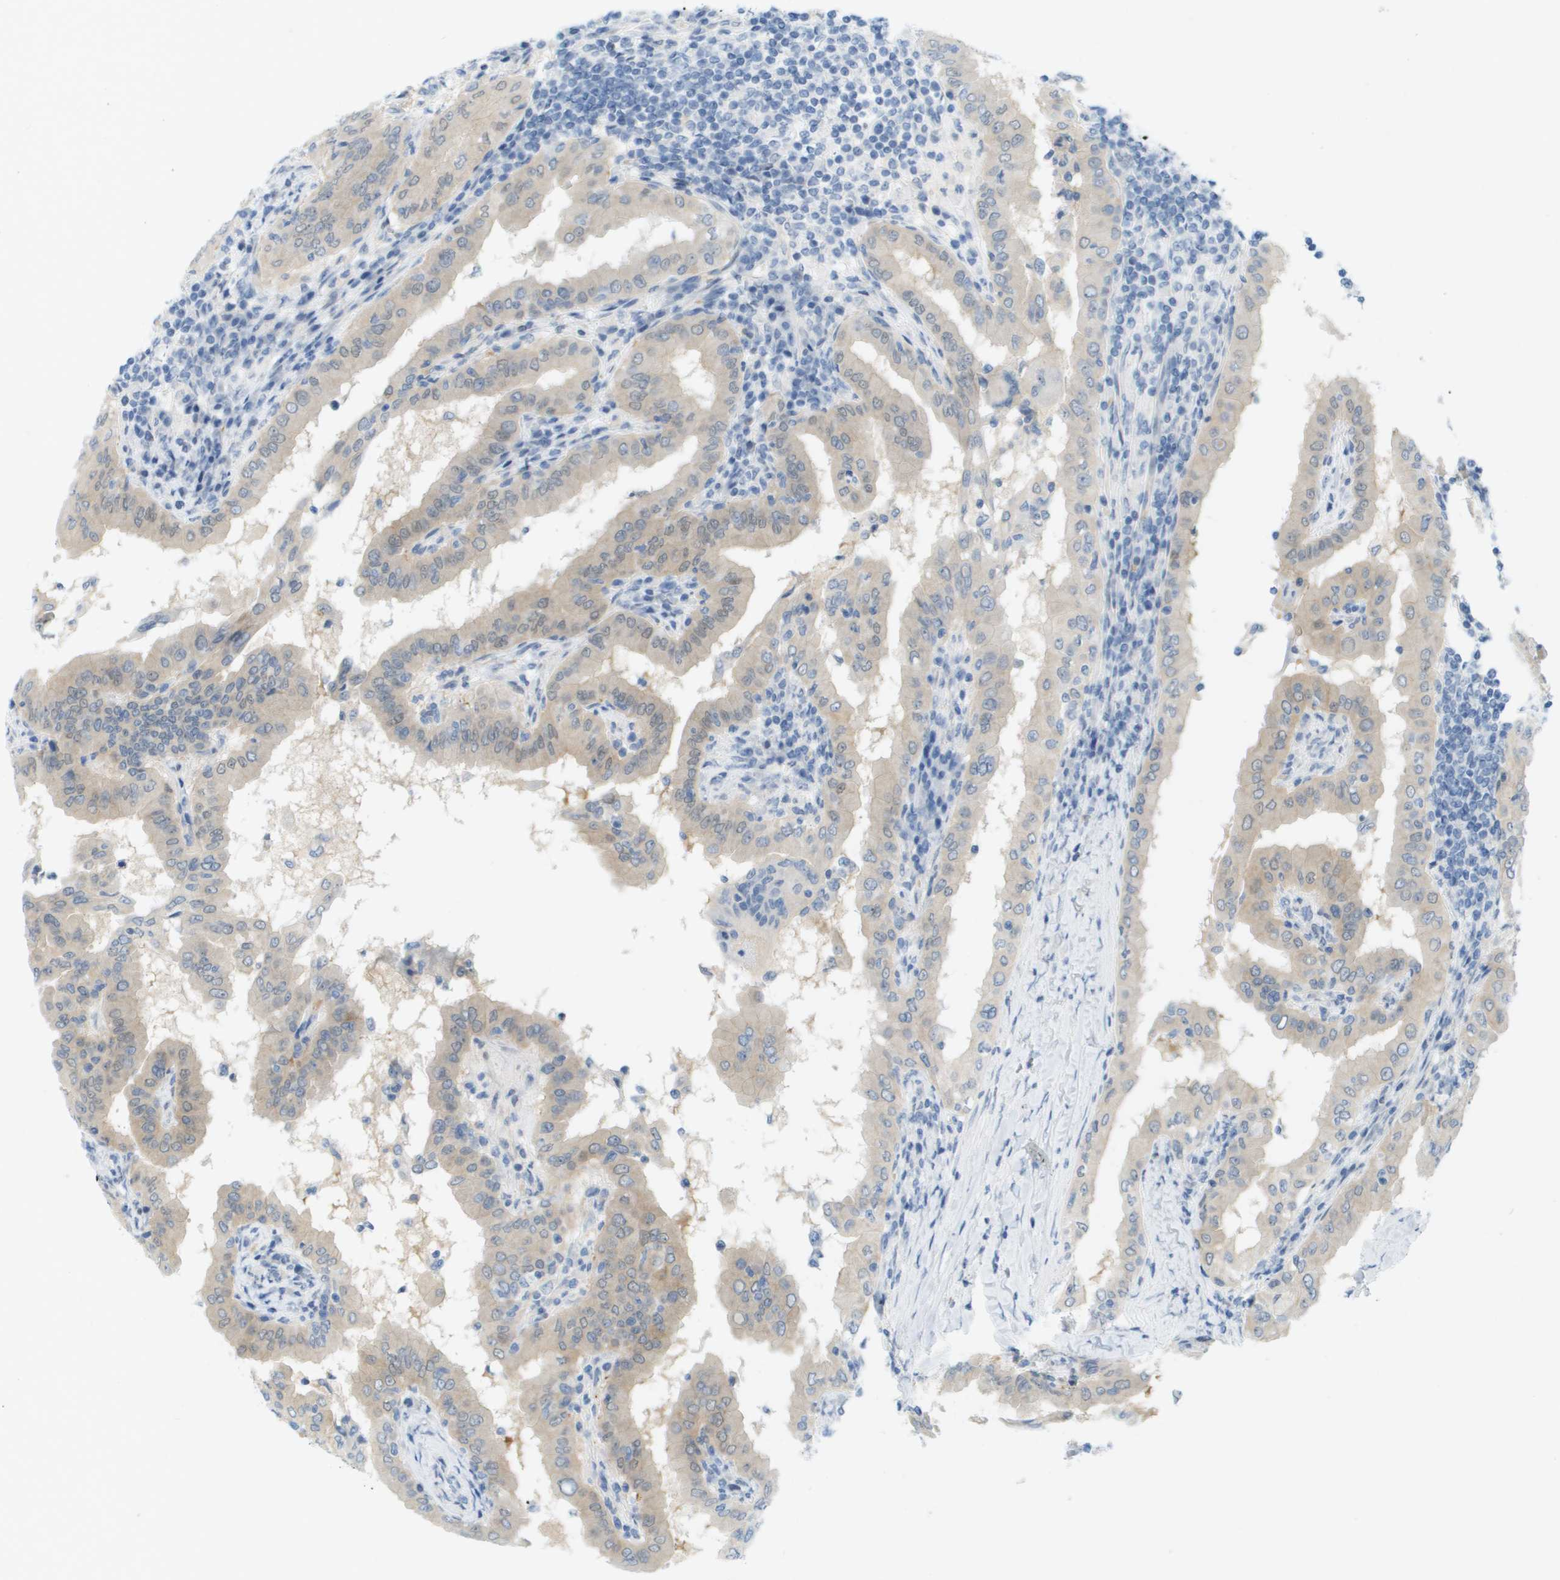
{"staining": {"intensity": "negative", "quantity": "none", "location": "none"}, "tissue": "thyroid cancer", "cell_type": "Tumor cells", "image_type": "cancer", "snomed": [{"axis": "morphology", "description": "Papillary adenocarcinoma, NOS"}, {"axis": "topography", "description": "Thyroid gland"}], "caption": "High power microscopy image of an IHC micrograph of thyroid papillary adenocarcinoma, revealing no significant staining in tumor cells. (DAB (3,3'-diaminobenzidine) IHC, high magnification).", "gene": "CUL9", "patient": {"sex": "male", "age": 33}}